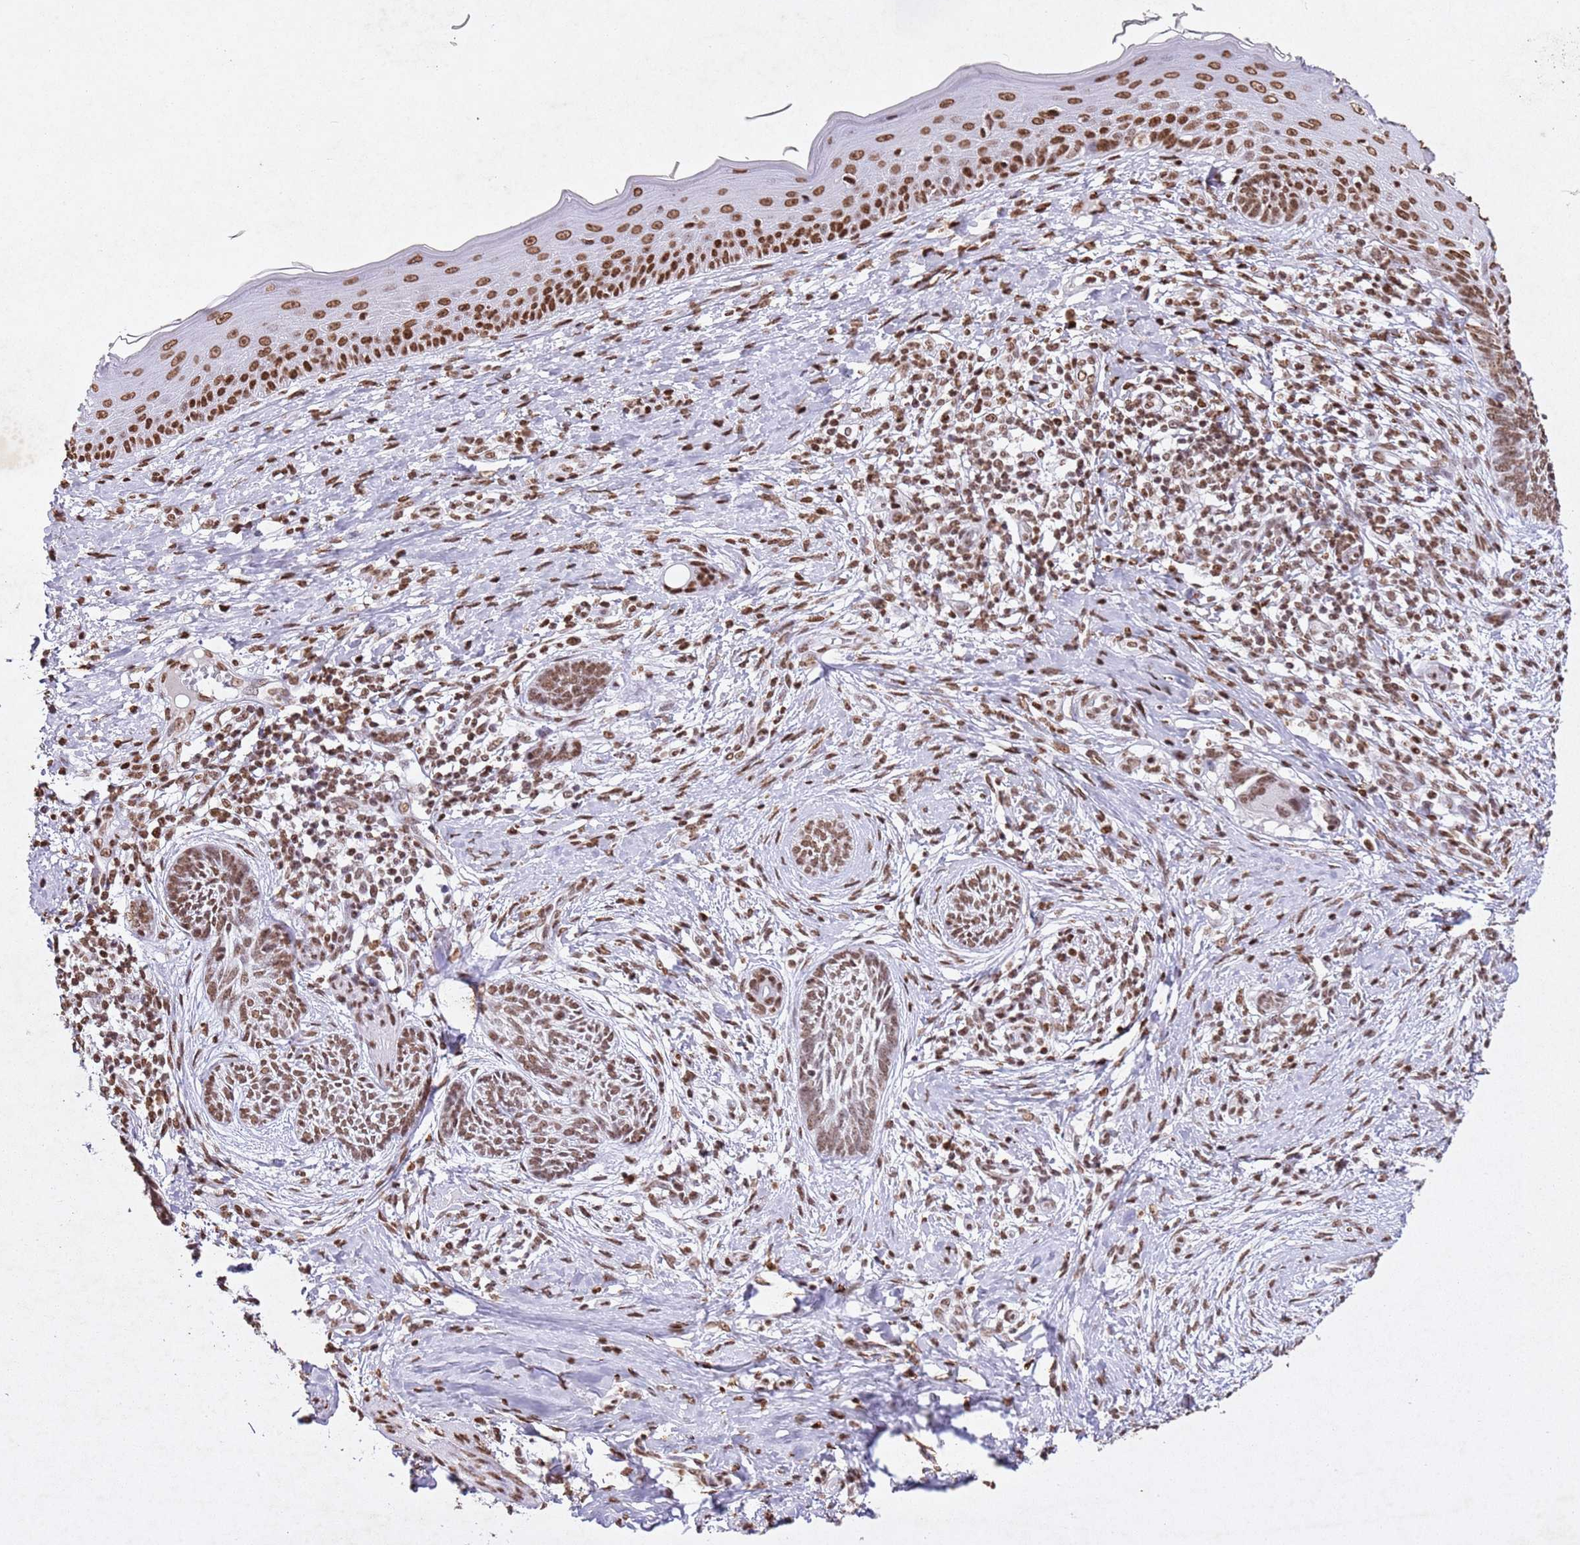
{"staining": {"intensity": "moderate", "quantity": ">75%", "location": "nuclear"}, "tissue": "skin cancer", "cell_type": "Tumor cells", "image_type": "cancer", "snomed": [{"axis": "morphology", "description": "Basal cell carcinoma"}, {"axis": "topography", "description": "Skin"}], "caption": "Skin cancer (basal cell carcinoma) stained with DAB IHC reveals medium levels of moderate nuclear positivity in approximately >75% of tumor cells.", "gene": "BMAL1", "patient": {"sex": "male", "age": 73}}